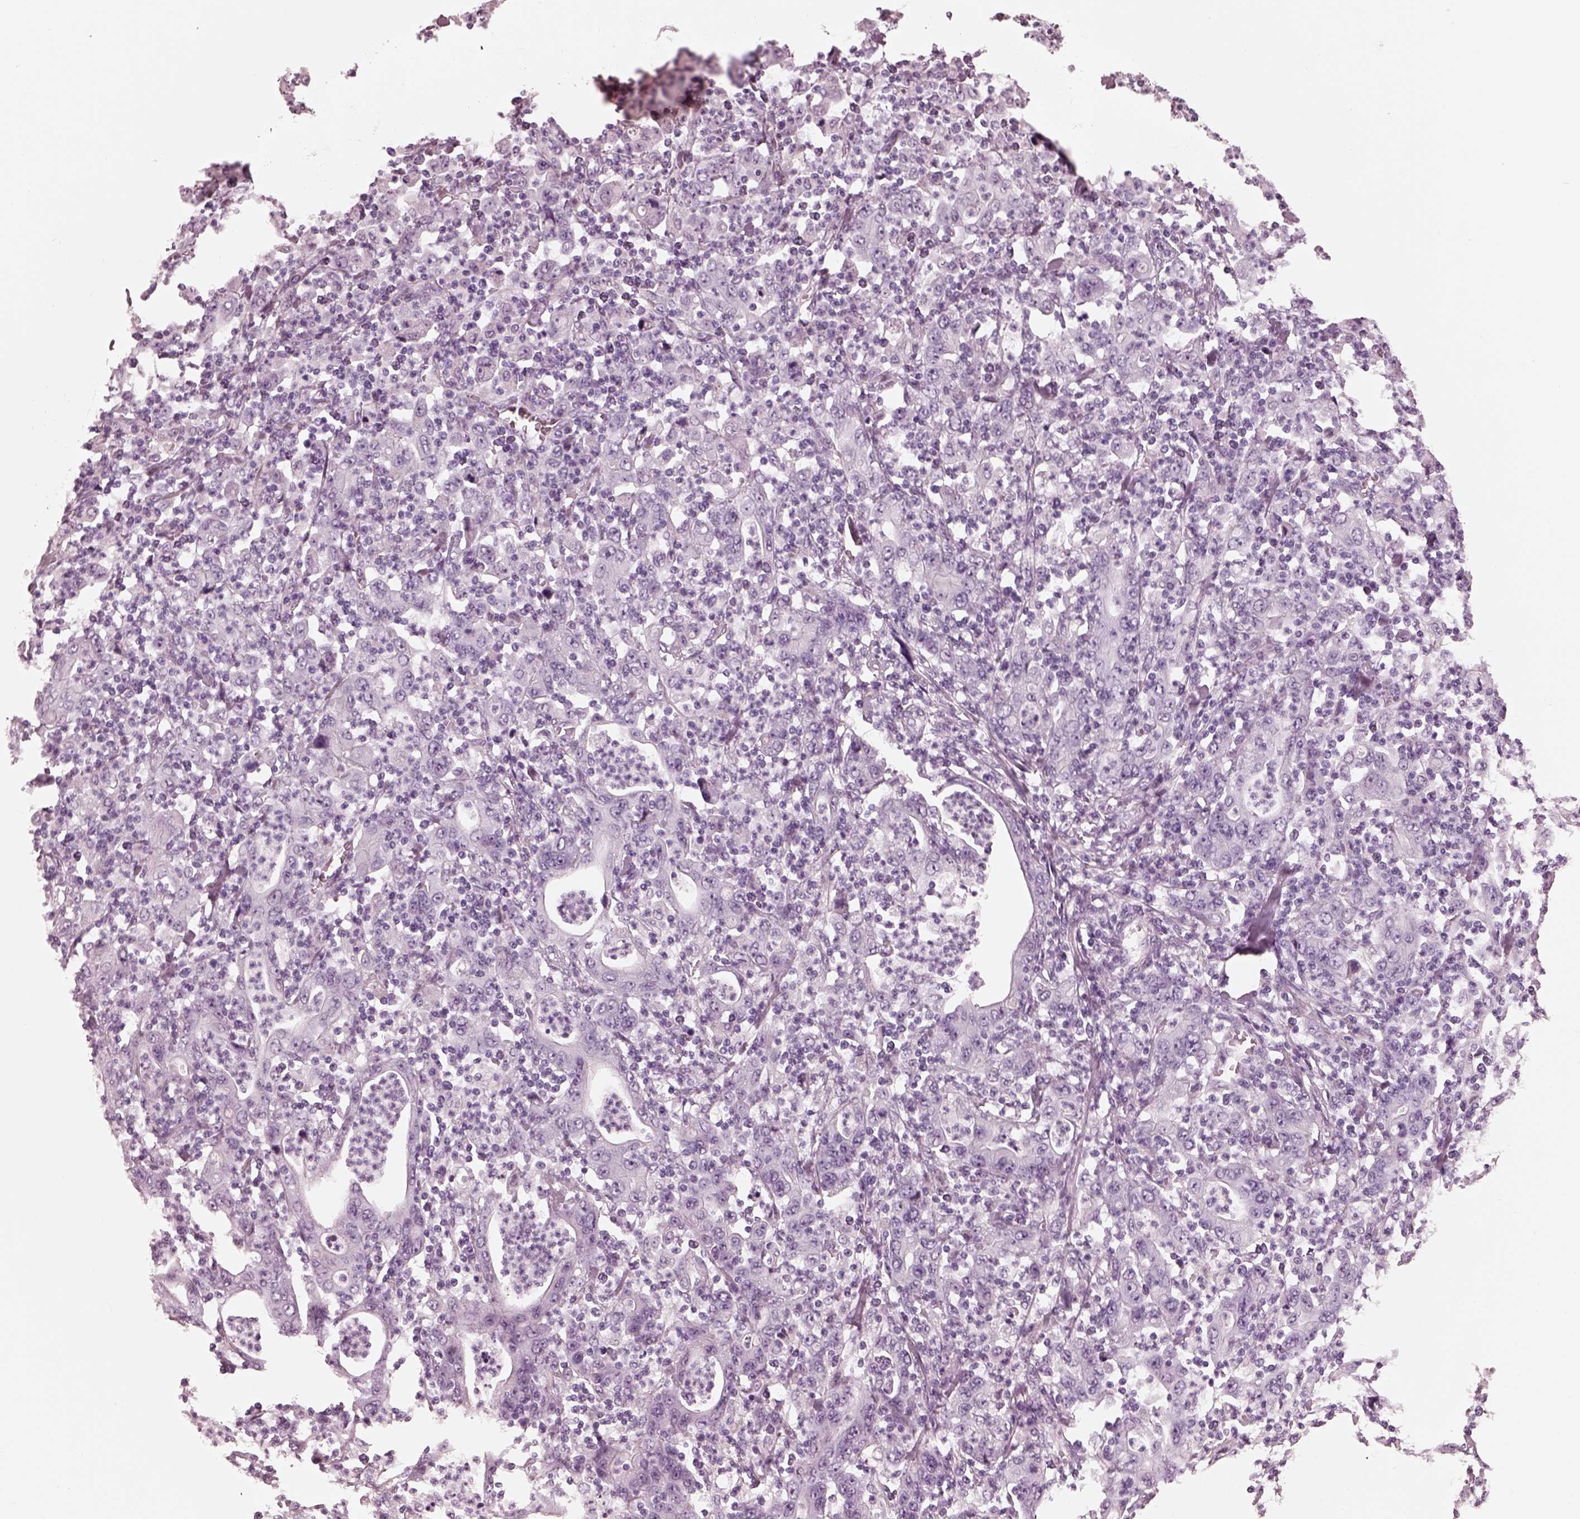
{"staining": {"intensity": "negative", "quantity": "none", "location": "none"}, "tissue": "stomach cancer", "cell_type": "Tumor cells", "image_type": "cancer", "snomed": [{"axis": "morphology", "description": "Adenocarcinoma, NOS"}, {"axis": "topography", "description": "Stomach, upper"}], "caption": "An IHC micrograph of adenocarcinoma (stomach) is shown. There is no staining in tumor cells of adenocarcinoma (stomach). (DAB (3,3'-diaminobenzidine) immunohistochemistry visualized using brightfield microscopy, high magnification).", "gene": "CGA", "patient": {"sex": "male", "age": 69}}